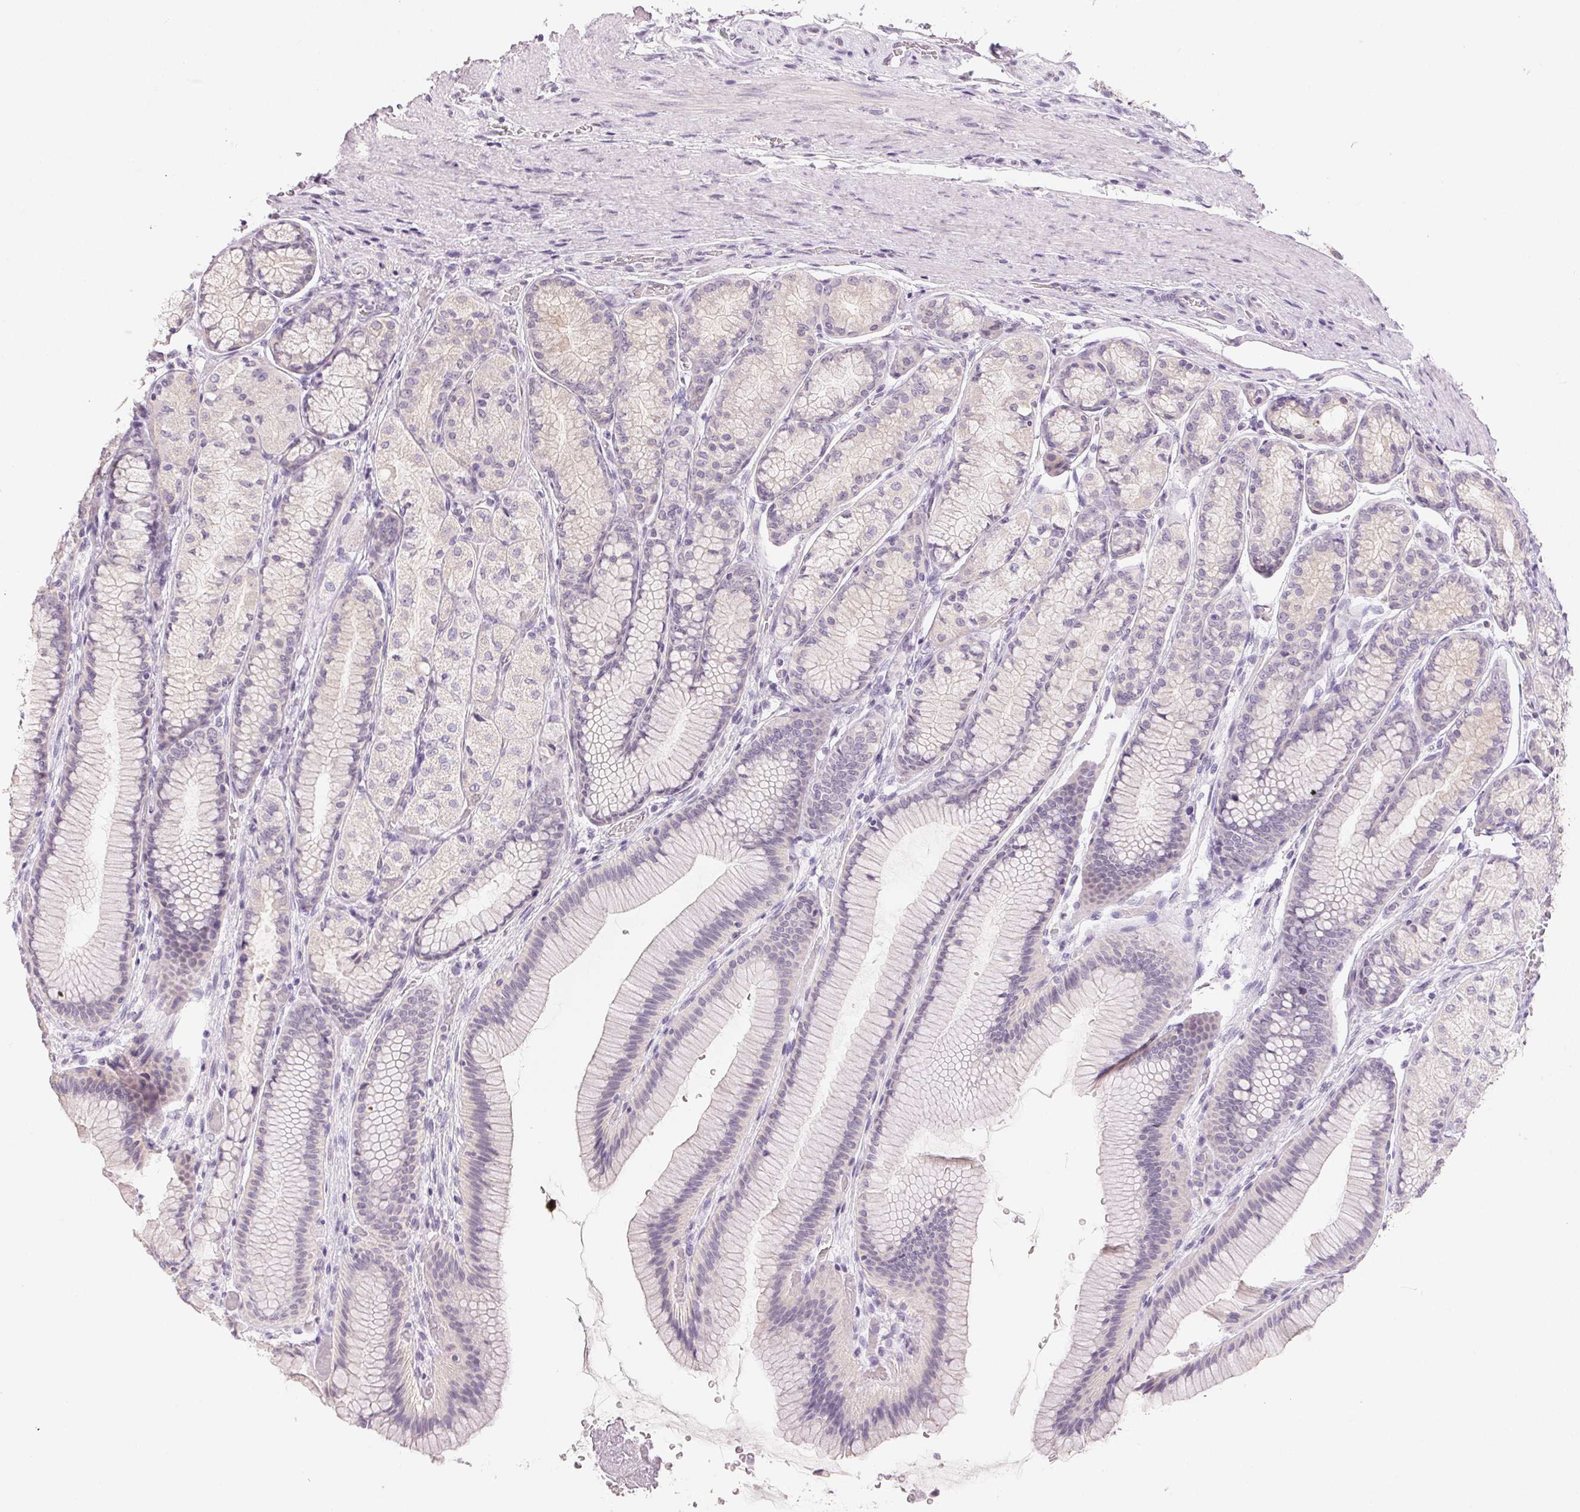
{"staining": {"intensity": "negative", "quantity": "none", "location": "none"}, "tissue": "stomach", "cell_type": "Glandular cells", "image_type": "normal", "snomed": [{"axis": "morphology", "description": "Normal tissue, NOS"}, {"axis": "morphology", "description": "Adenocarcinoma, NOS"}, {"axis": "morphology", "description": "Adenocarcinoma, High grade"}, {"axis": "topography", "description": "Stomach, upper"}, {"axis": "topography", "description": "Stomach"}], "caption": "High power microscopy photomicrograph of an IHC histopathology image of normal stomach, revealing no significant expression in glandular cells.", "gene": "SFTPD", "patient": {"sex": "female", "age": 65}}